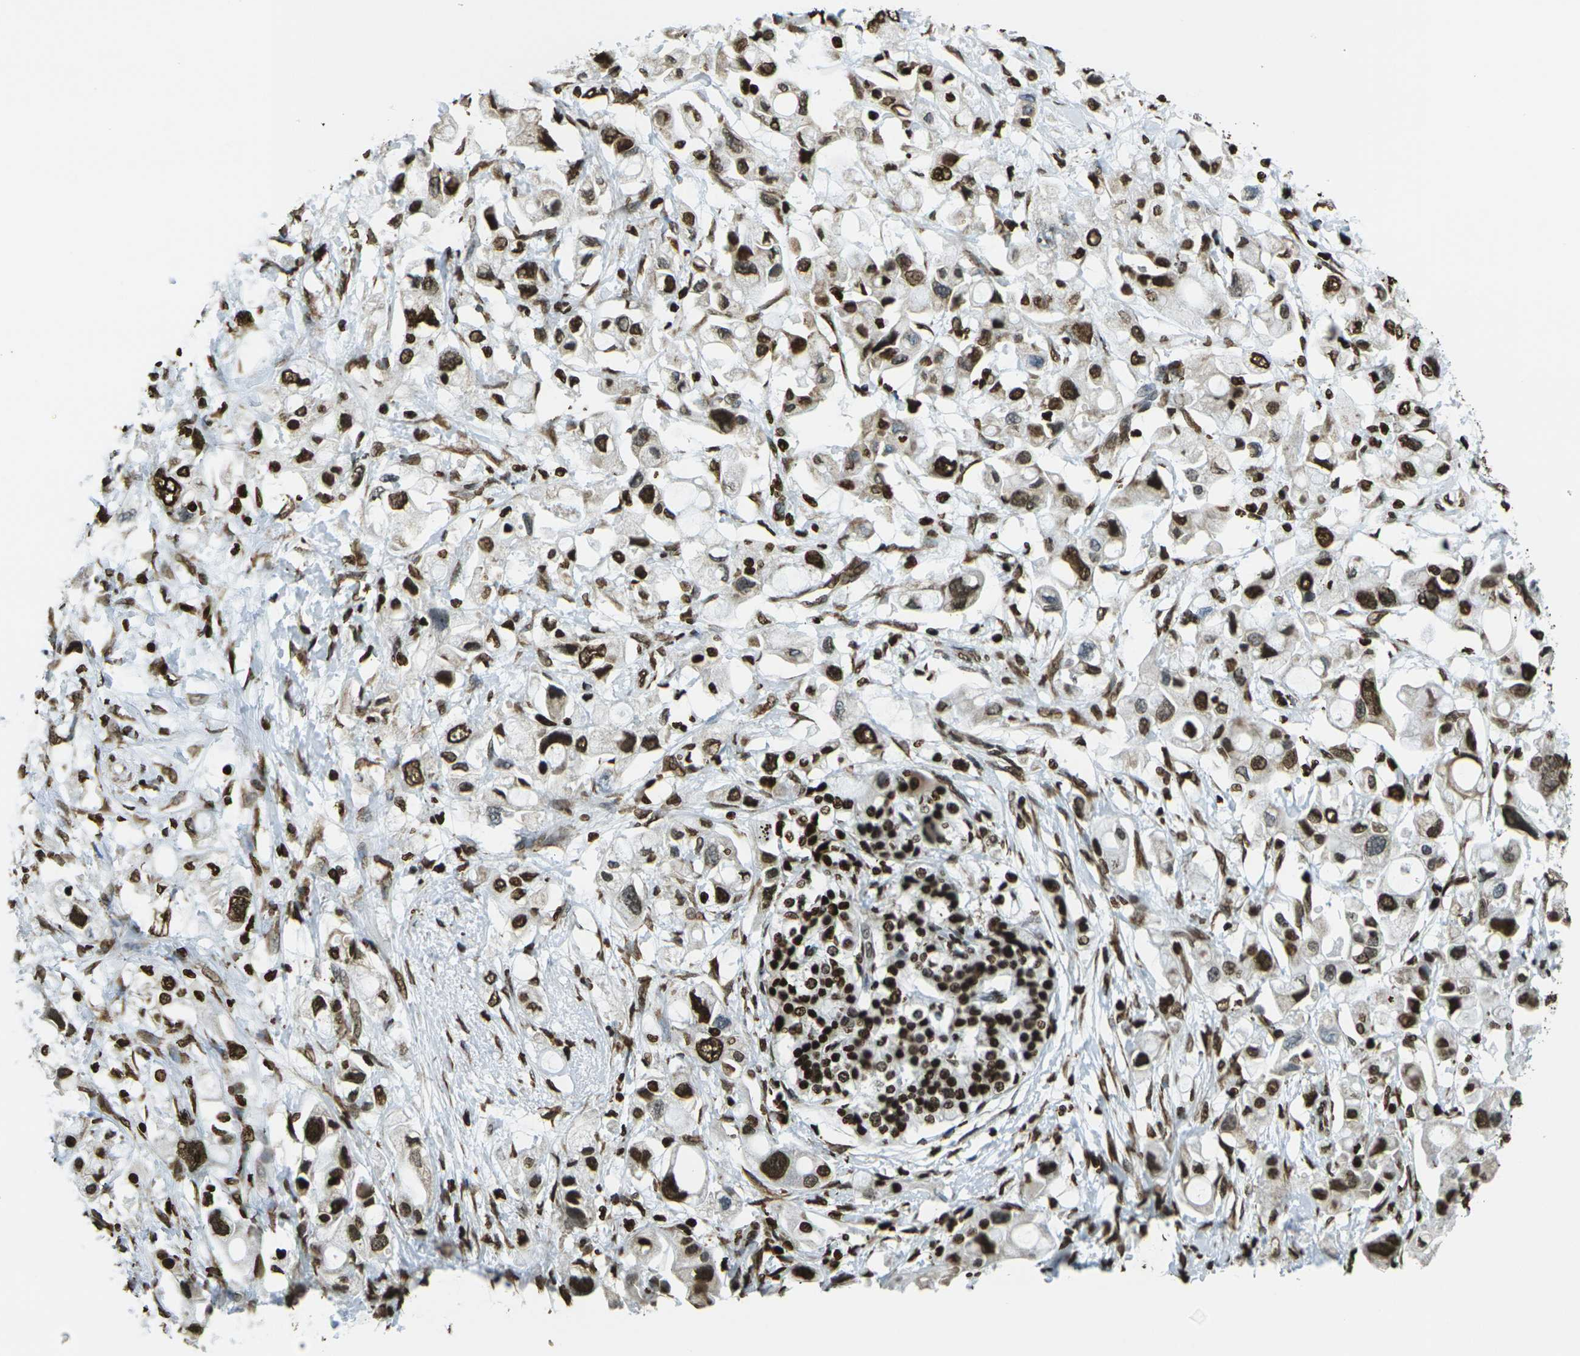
{"staining": {"intensity": "strong", "quantity": ">75%", "location": "nuclear"}, "tissue": "pancreatic cancer", "cell_type": "Tumor cells", "image_type": "cancer", "snomed": [{"axis": "morphology", "description": "Adenocarcinoma, NOS"}, {"axis": "topography", "description": "Pancreas"}], "caption": "Immunohistochemical staining of human pancreatic adenocarcinoma demonstrates high levels of strong nuclear protein positivity in about >75% of tumor cells.", "gene": "H1-2", "patient": {"sex": "female", "age": 56}}